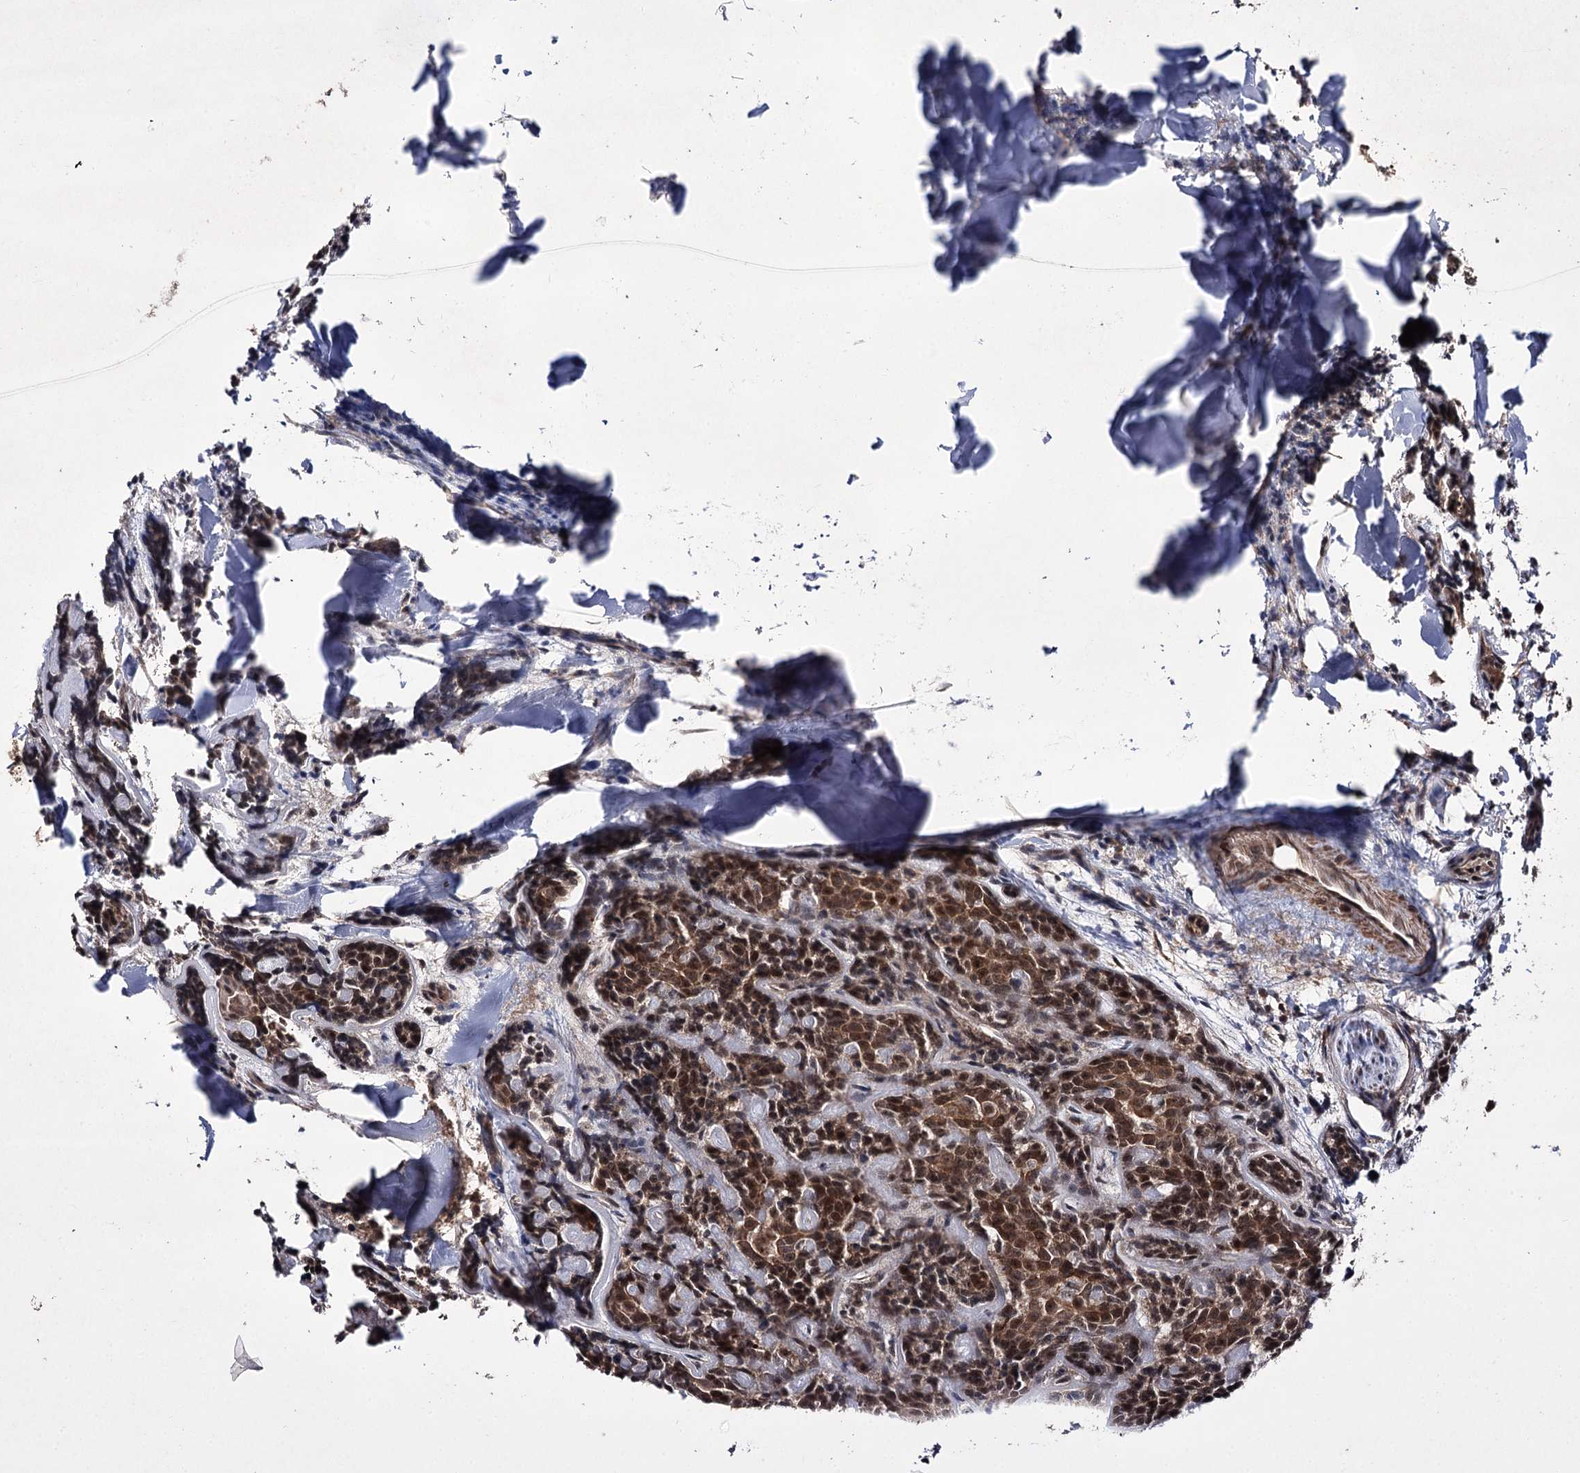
{"staining": {"intensity": "moderate", "quantity": ">75%", "location": "cytoplasmic/membranous,nuclear"}, "tissue": "head and neck cancer", "cell_type": "Tumor cells", "image_type": "cancer", "snomed": [{"axis": "morphology", "description": "Adenocarcinoma, NOS"}, {"axis": "topography", "description": "Salivary gland"}, {"axis": "topography", "description": "Head-Neck"}], "caption": "The photomicrograph displays immunohistochemical staining of adenocarcinoma (head and neck). There is moderate cytoplasmic/membranous and nuclear expression is identified in about >75% of tumor cells.", "gene": "CCDC59", "patient": {"sex": "female", "age": 63}}